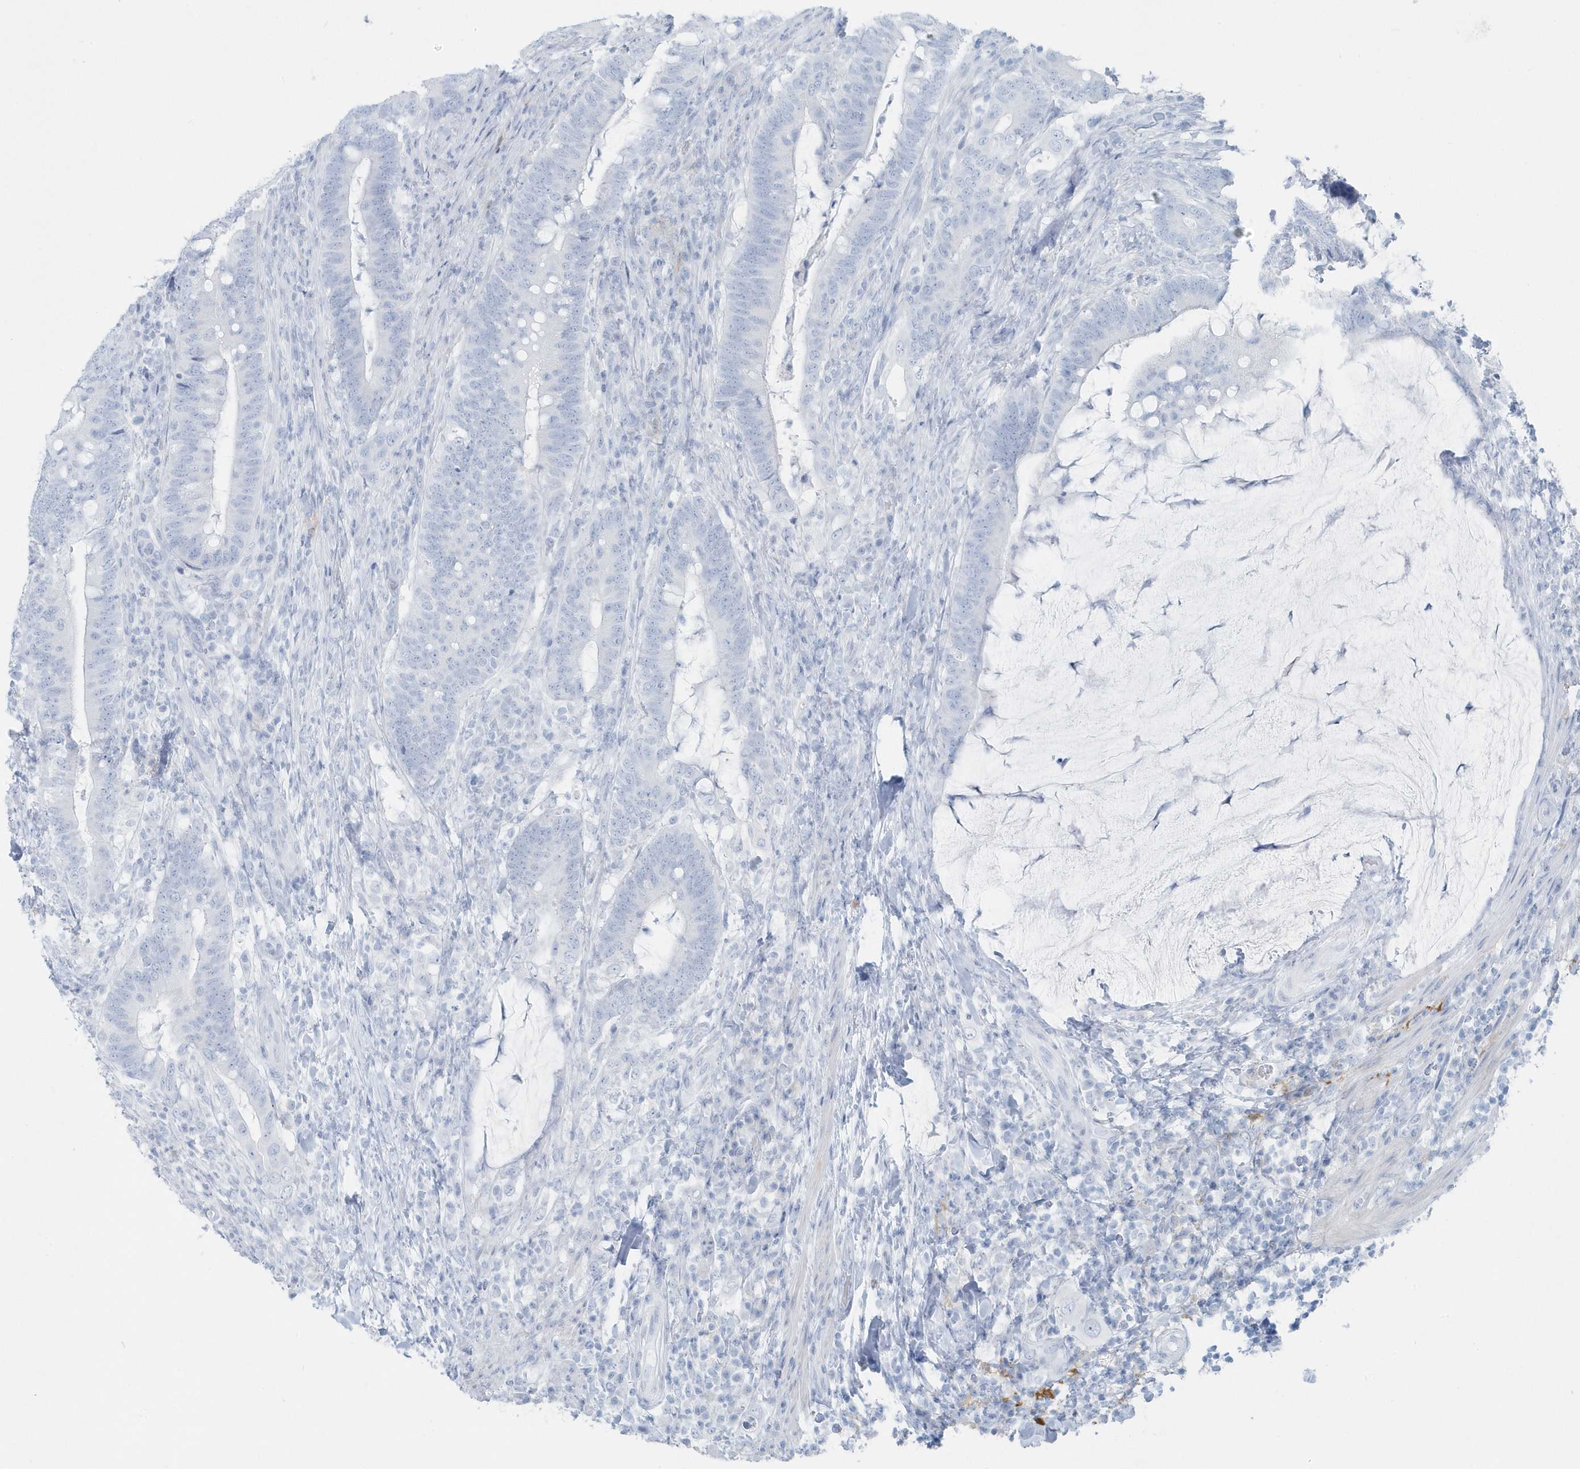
{"staining": {"intensity": "negative", "quantity": "none", "location": "none"}, "tissue": "colorectal cancer", "cell_type": "Tumor cells", "image_type": "cancer", "snomed": [{"axis": "morphology", "description": "Adenocarcinoma, NOS"}, {"axis": "topography", "description": "Colon"}], "caption": "Micrograph shows no significant protein staining in tumor cells of colorectal cancer (adenocarcinoma).", "gene": "FAM98A", "patient": {"sex": "female", "age": 66}}